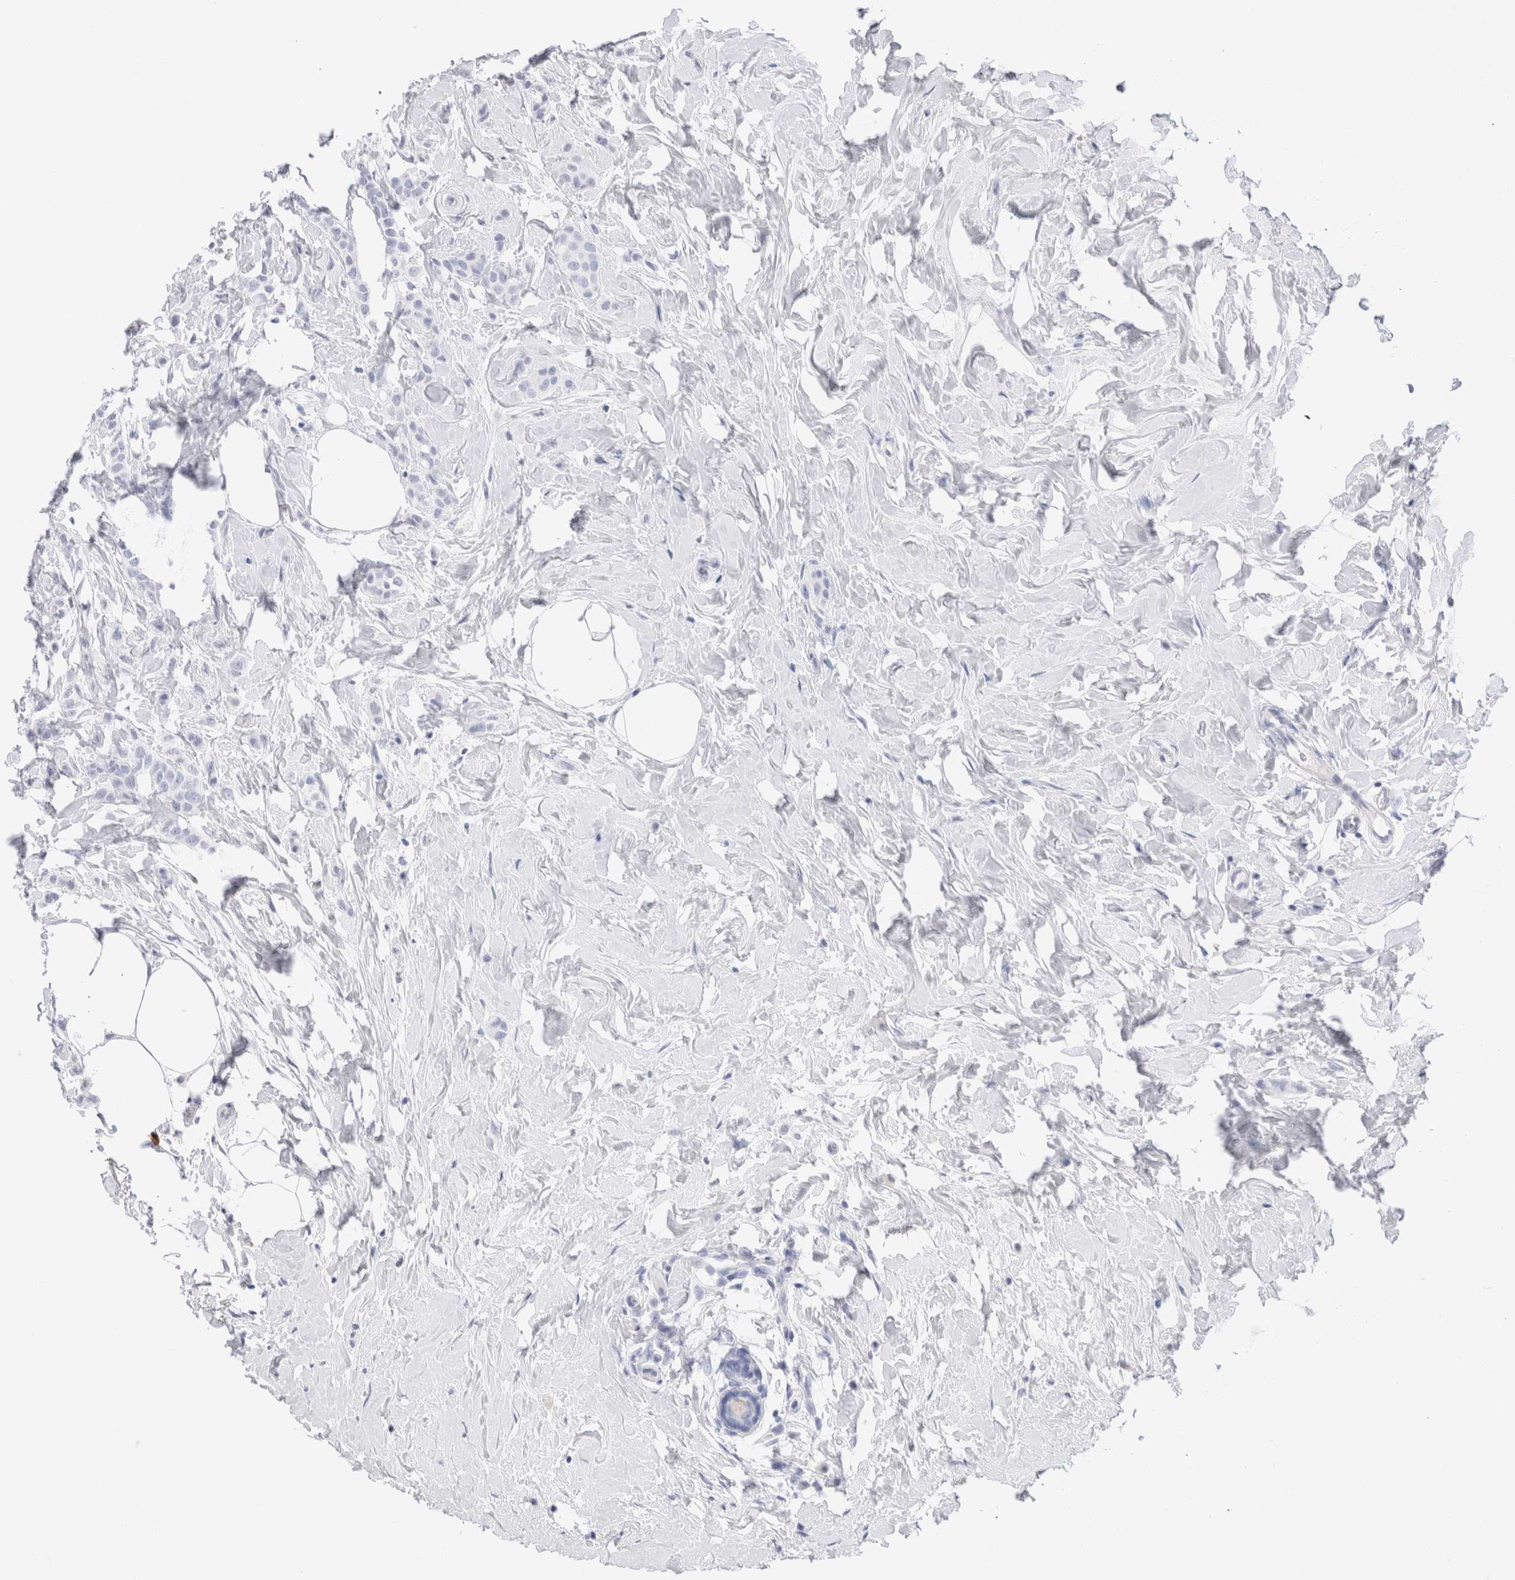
{"staining": {"intensity": "negative", "quantity": "none", "location": "none"}, "tissue": "breast cancer", "cell_type": "Tumor cells", "image_type": "cancer", "snomed": [{"axis": "morphology", "description": "Lobular carcinoma, in situ"}, {"axis": "morphology", "description": "Lobular carcinoma"}, {"axis": "topography", "description": "Breast"}], "caption": "Tumor cells are negative for protein expression in human breast lobular carcinoma.", "gene": "SLC10A5", "patient": {"sex": "female", "age": 41}}